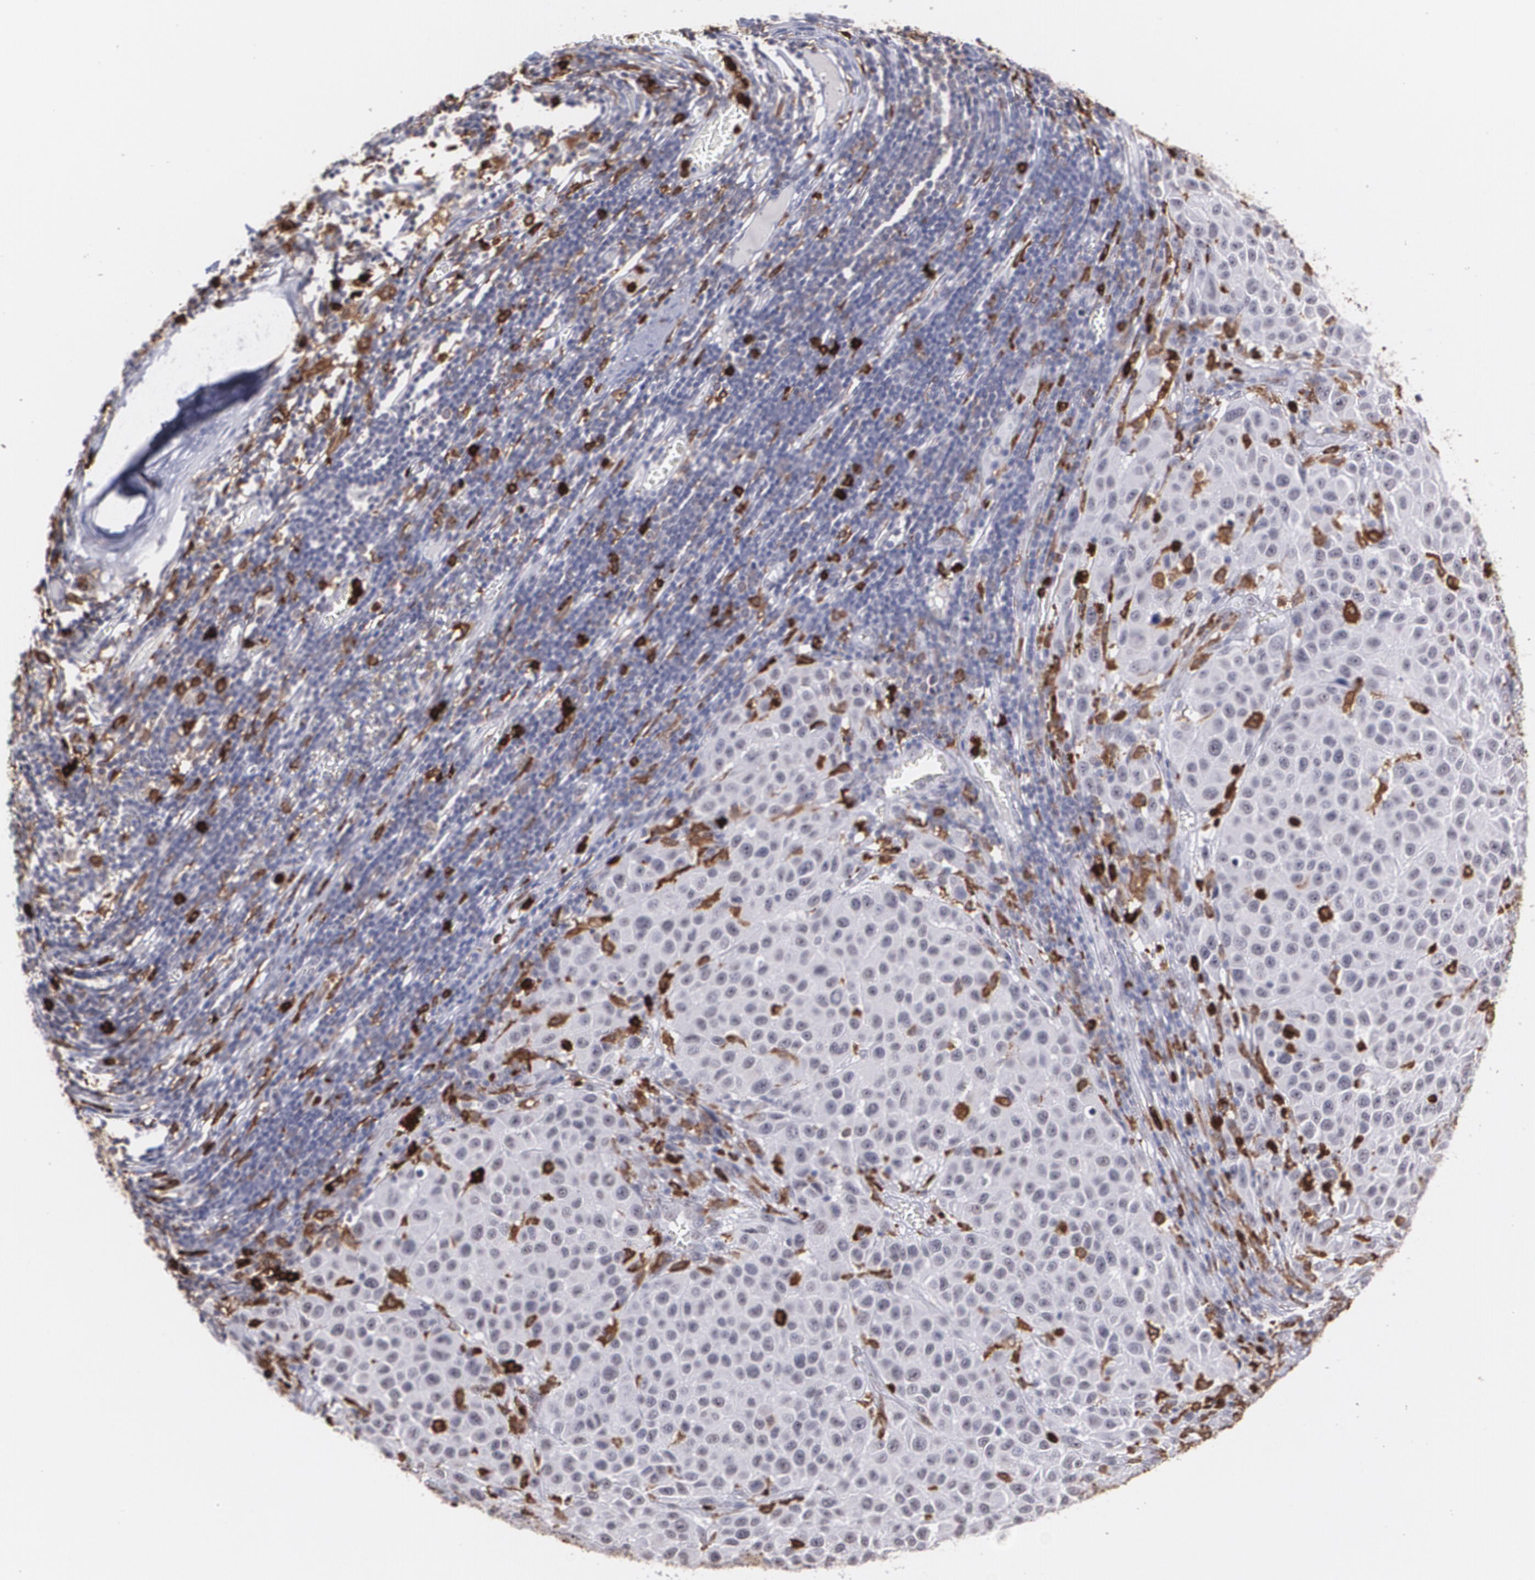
{"staining": {"intensity": "negative", "quantity": "none", "location": "none"}, "tissue": "melanoma", "cell_type": "Tumor cells", "image_type": "cancer", "snomed": [{"axis": "morphology", "description": "Malignant melanoma, Metastatic site"}, {"axis": "topography", "description": "Lymph node"}], "caption": "Tumor cells are negative for brown protein staining in melanoma.", "gene": "NCF2", "patient": {"sex": "male", "age": 61}}